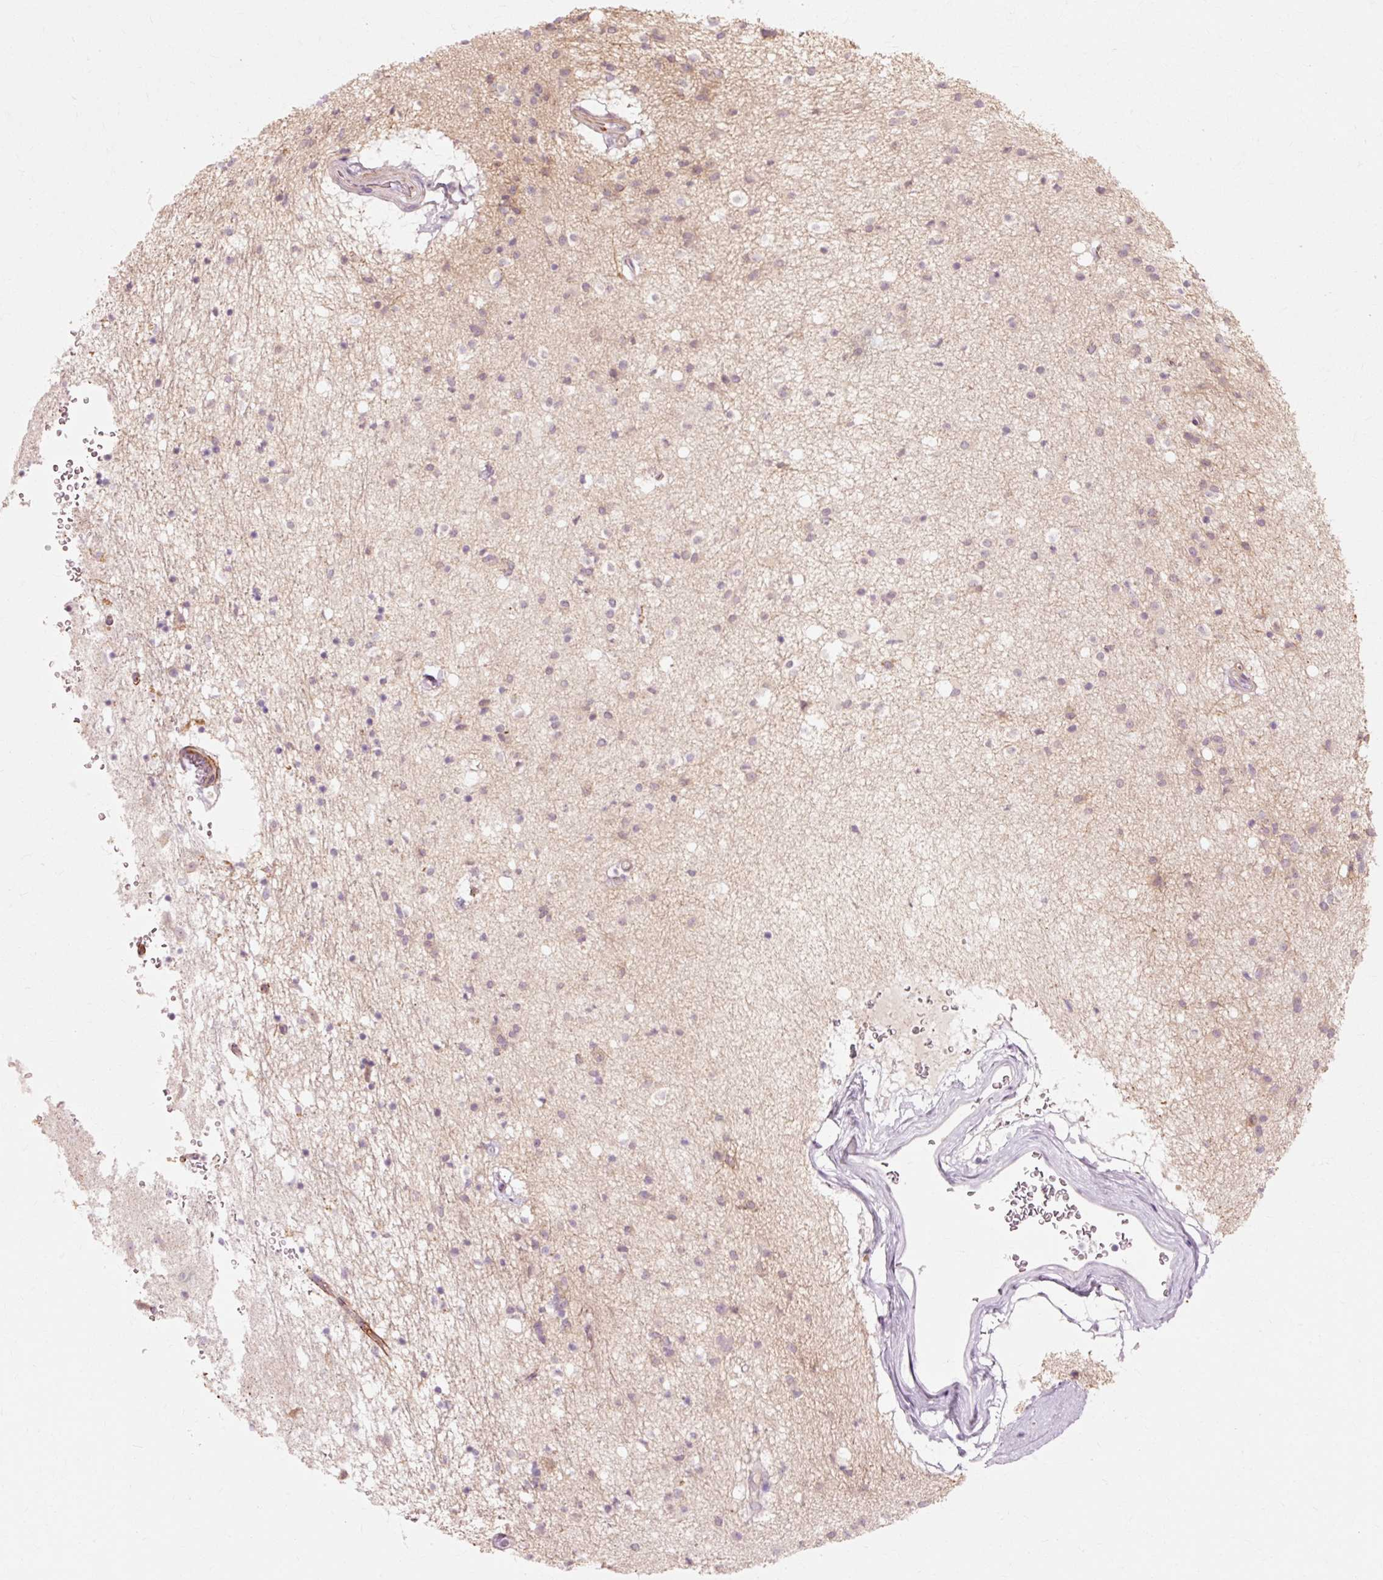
{"staining": {"intensity": "negative", "quantity": "none", "location": "none"}, "tissue": "caudate", "cell_type": "Glial cells", "image_type": "normal", "snomed": [{"axis": "morphology", "description": "Normal tissue, NOS"}, {"axis": "topography", "description": "Lateral ventricle wall"}], "caption": "High magnification brightfield microscopy of normal caudate stained with DAB (brown) and counterstained with hematoxylin (blue): glial cells show no significant positivity.", "gene": "TRIM73", "patient": {"sex": "male", "age": 58}}